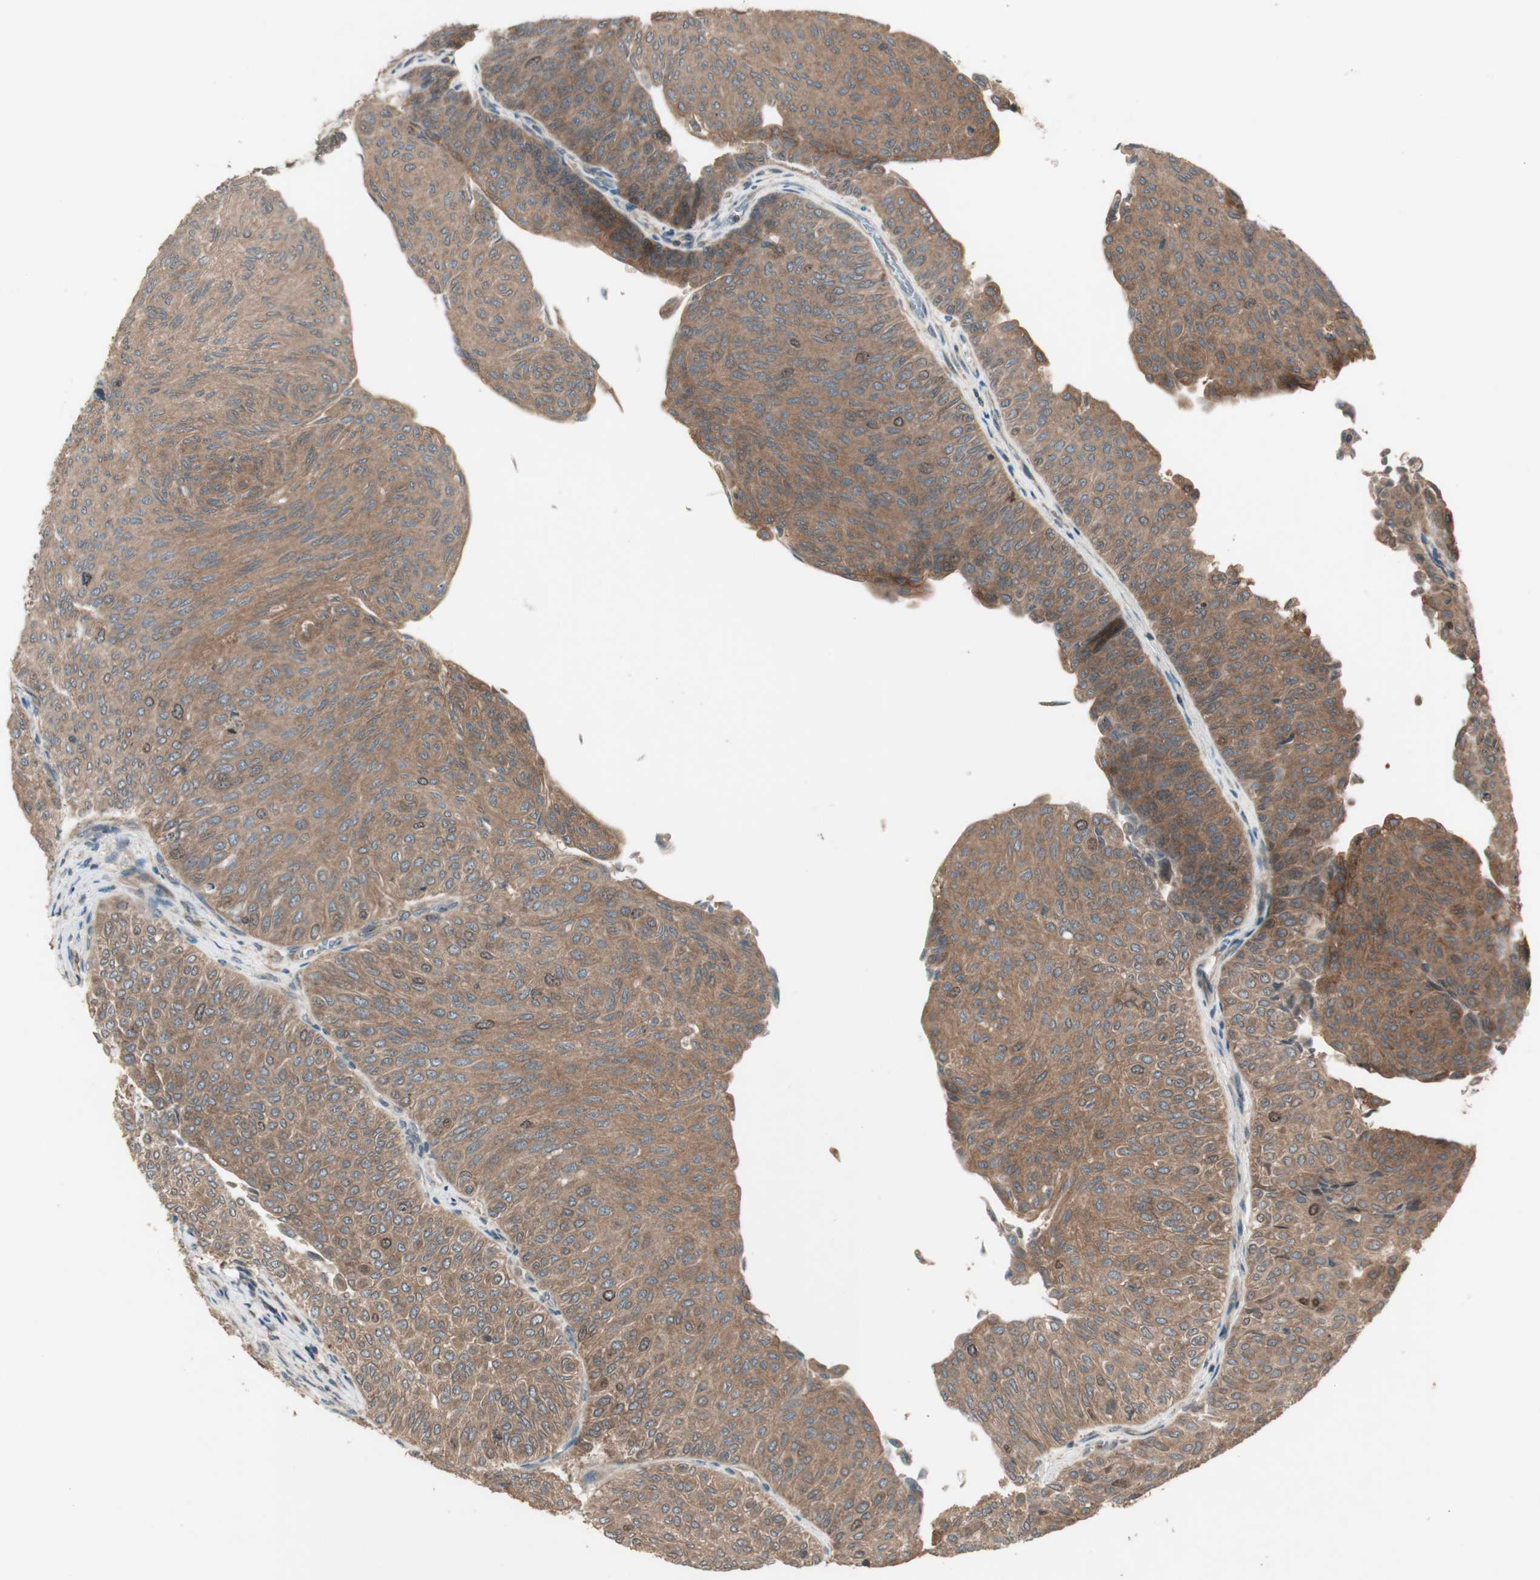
{"staining": {"intensity": "moderate", "quantity": ">75%", "location": "cytoplasmic/membranous"}, "tissue": "urothelial cancer", "cell_type": "Tumor cells", "image_type": "cancer", "snomed": [{"axis": "morphology", "description": "Urothelial carcinoma, Low grade"}, {"axis": "topography", "description": "Urinary bladder"}], "caption": "Tumor cells demonstrate moderate cytoplasmic/membranous expression in approximately >75% of cells in urothelial carcinoma (low-grade).", "gene": "ATP6AP2", "patient": {"sex": "male", "age": 78}}